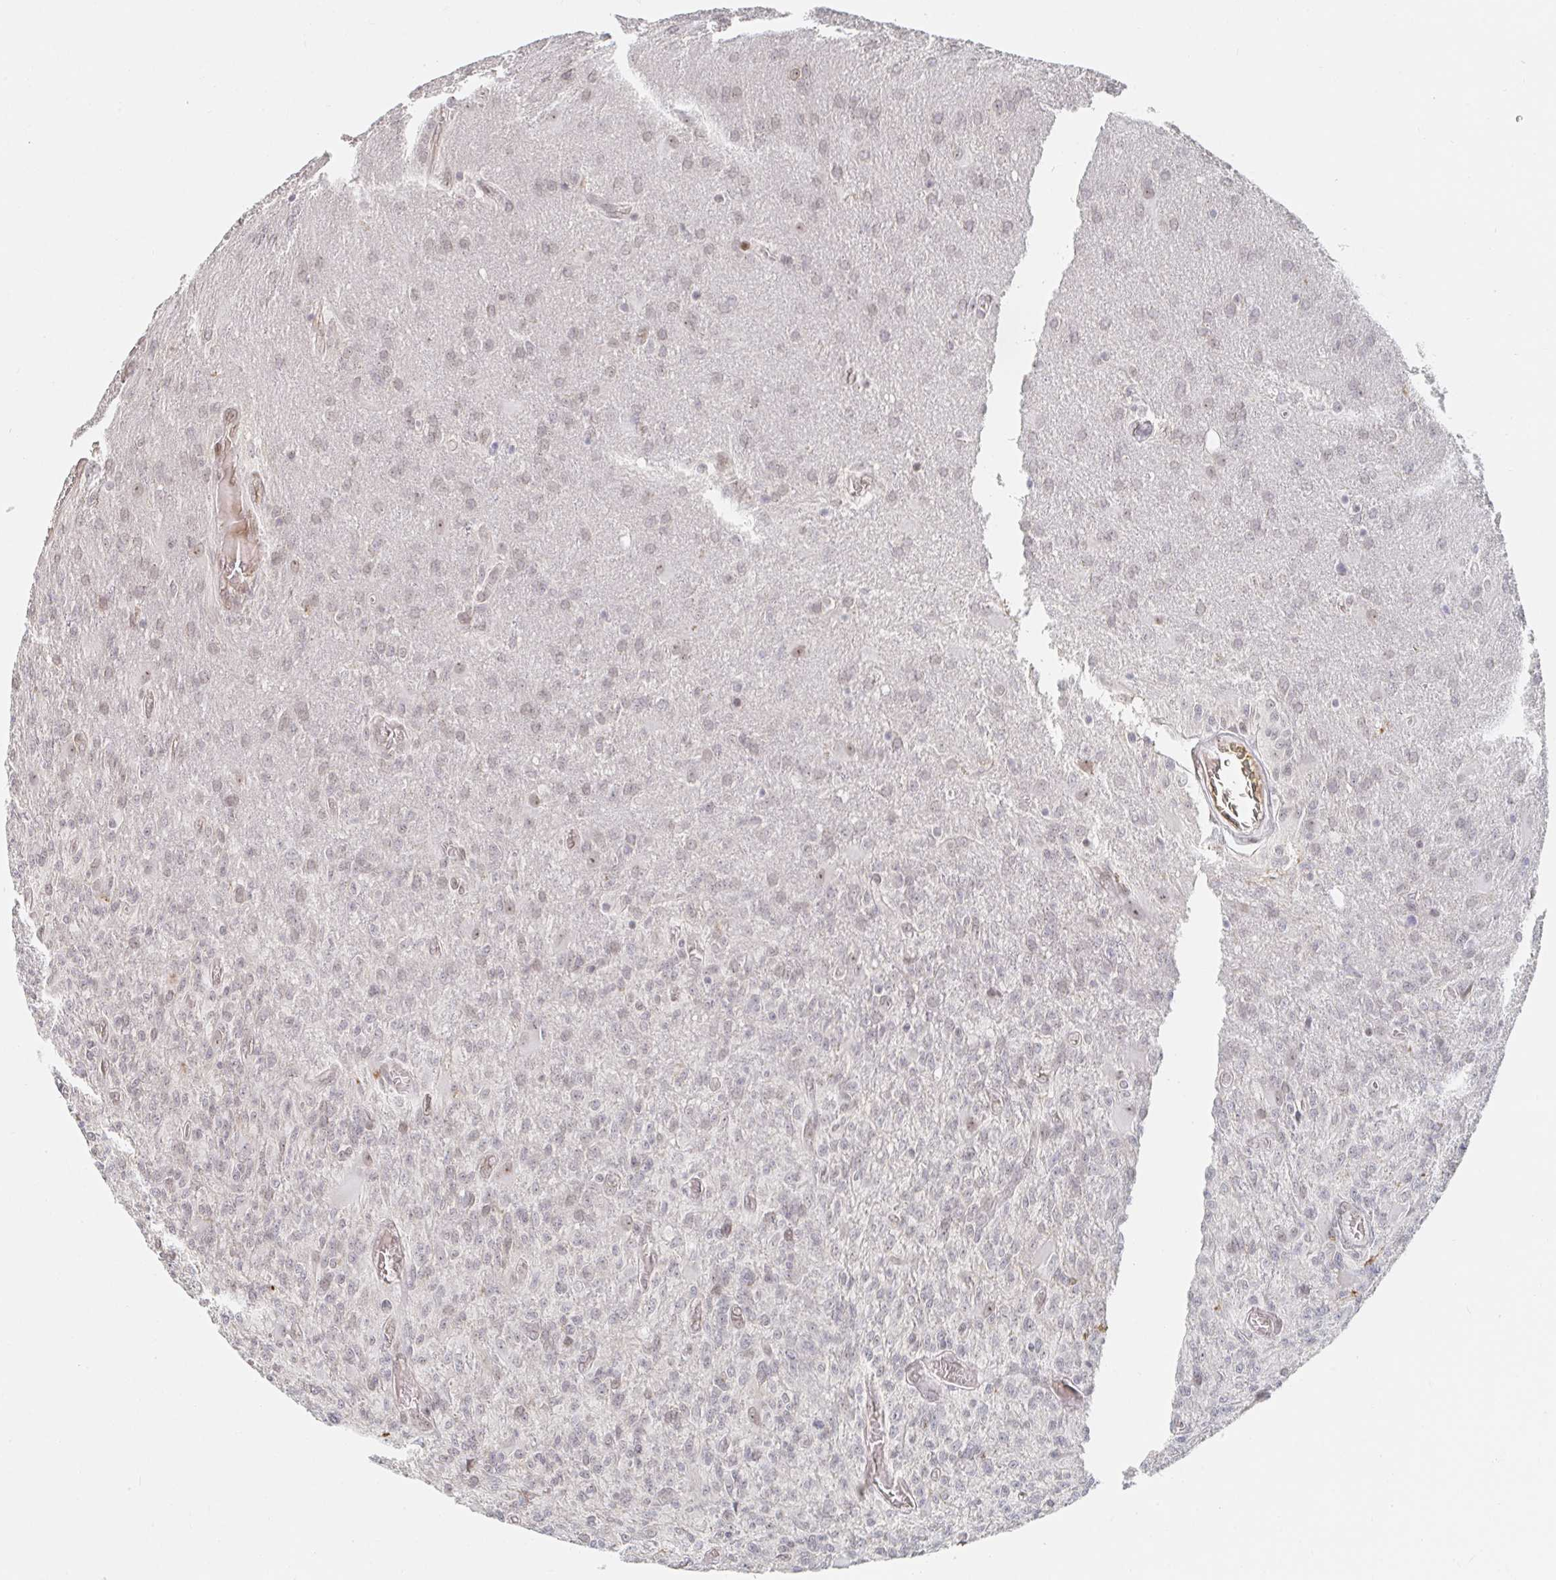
{"staining": {"intensity": "weak", "quantity": "<25%", "location": "nuclear"}, "tissue": "glioma", "cell_type": "Tumor cells", "image_type": "cancer", "snomed": [{"axis": "morphology", "description": "Glioma, malignant, High grade"}, {"axis": "topography", "description": "Brain"}], "caption": "A histopathology image of human high-grade glioma (malignant) is negative for staining in tumor cells.", "gene": "CHD2", "patient": {"sex": "male", "age": 61}}